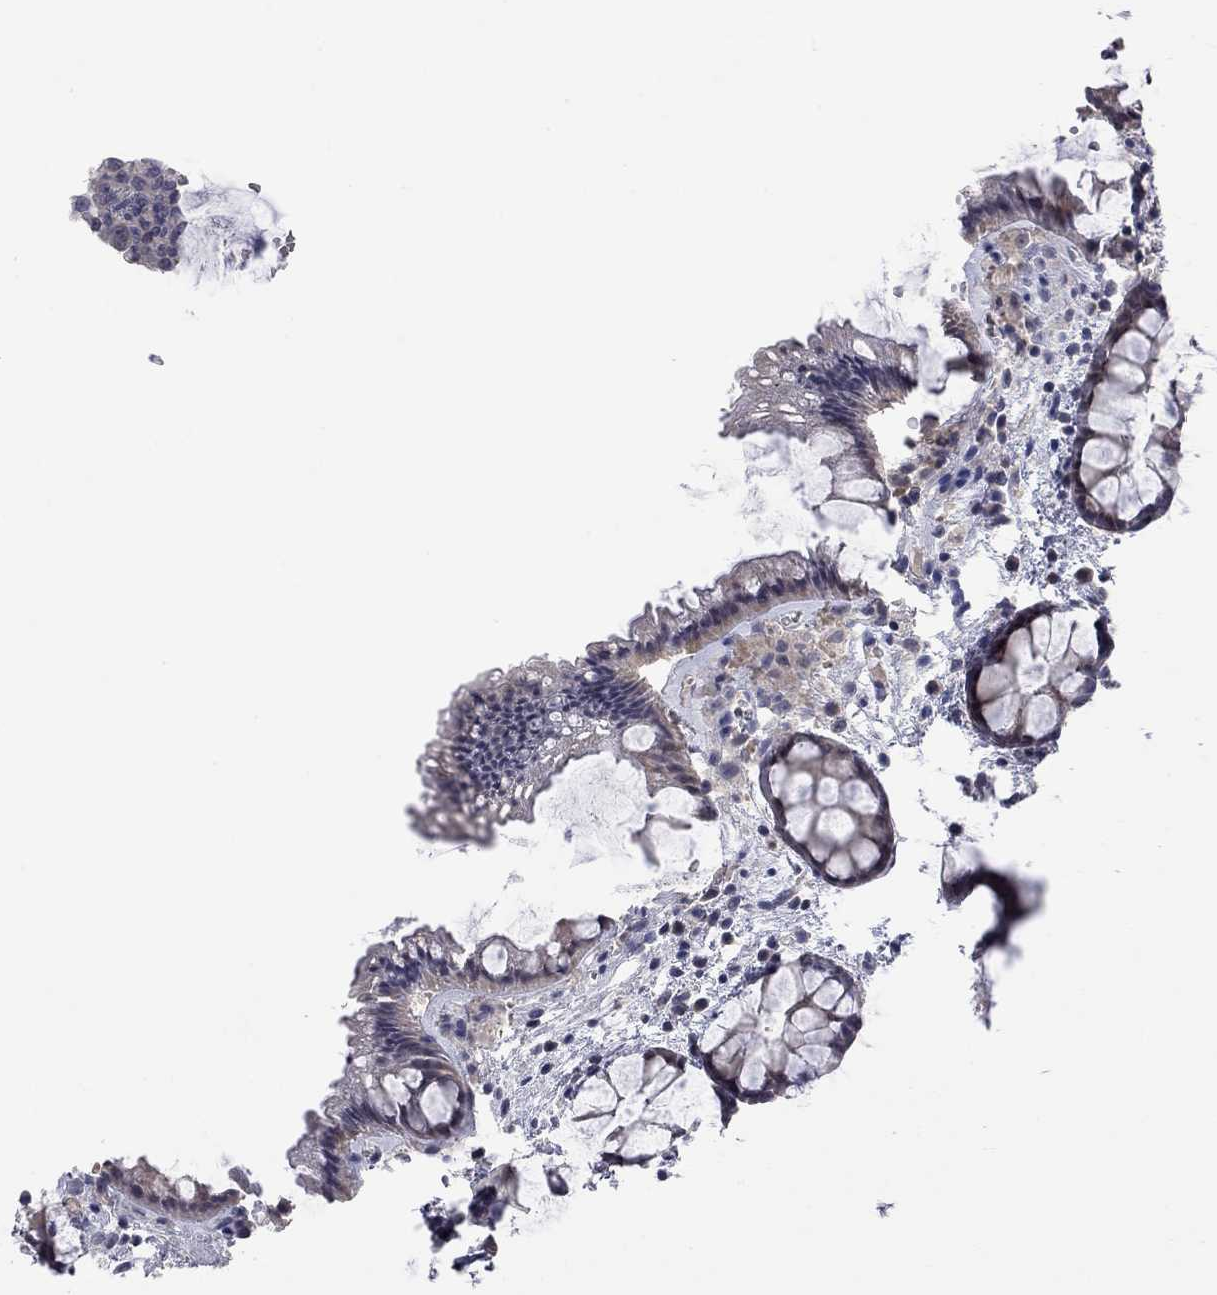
{"staining": {"intensity": "weak", "quantity": "<25%", "location": "cytoplasmic/membranous"}, "tissue": "rectum", "cell_type": "Glandular cells", "image_type": "normal", "snomed": [{"axis": "morphology", "description": "Normal tissue, NOS"}, {"axis": "topography", "description": "Rectum"}], "caption": "Micrograph shows no significant protein expression in glandular cells of benign rectum. (Immunohistochemistry (ihc), brightfield microscopy, high magnification).", "gene": "FABP12", "patient": {"sex": "female", "age": 62}}